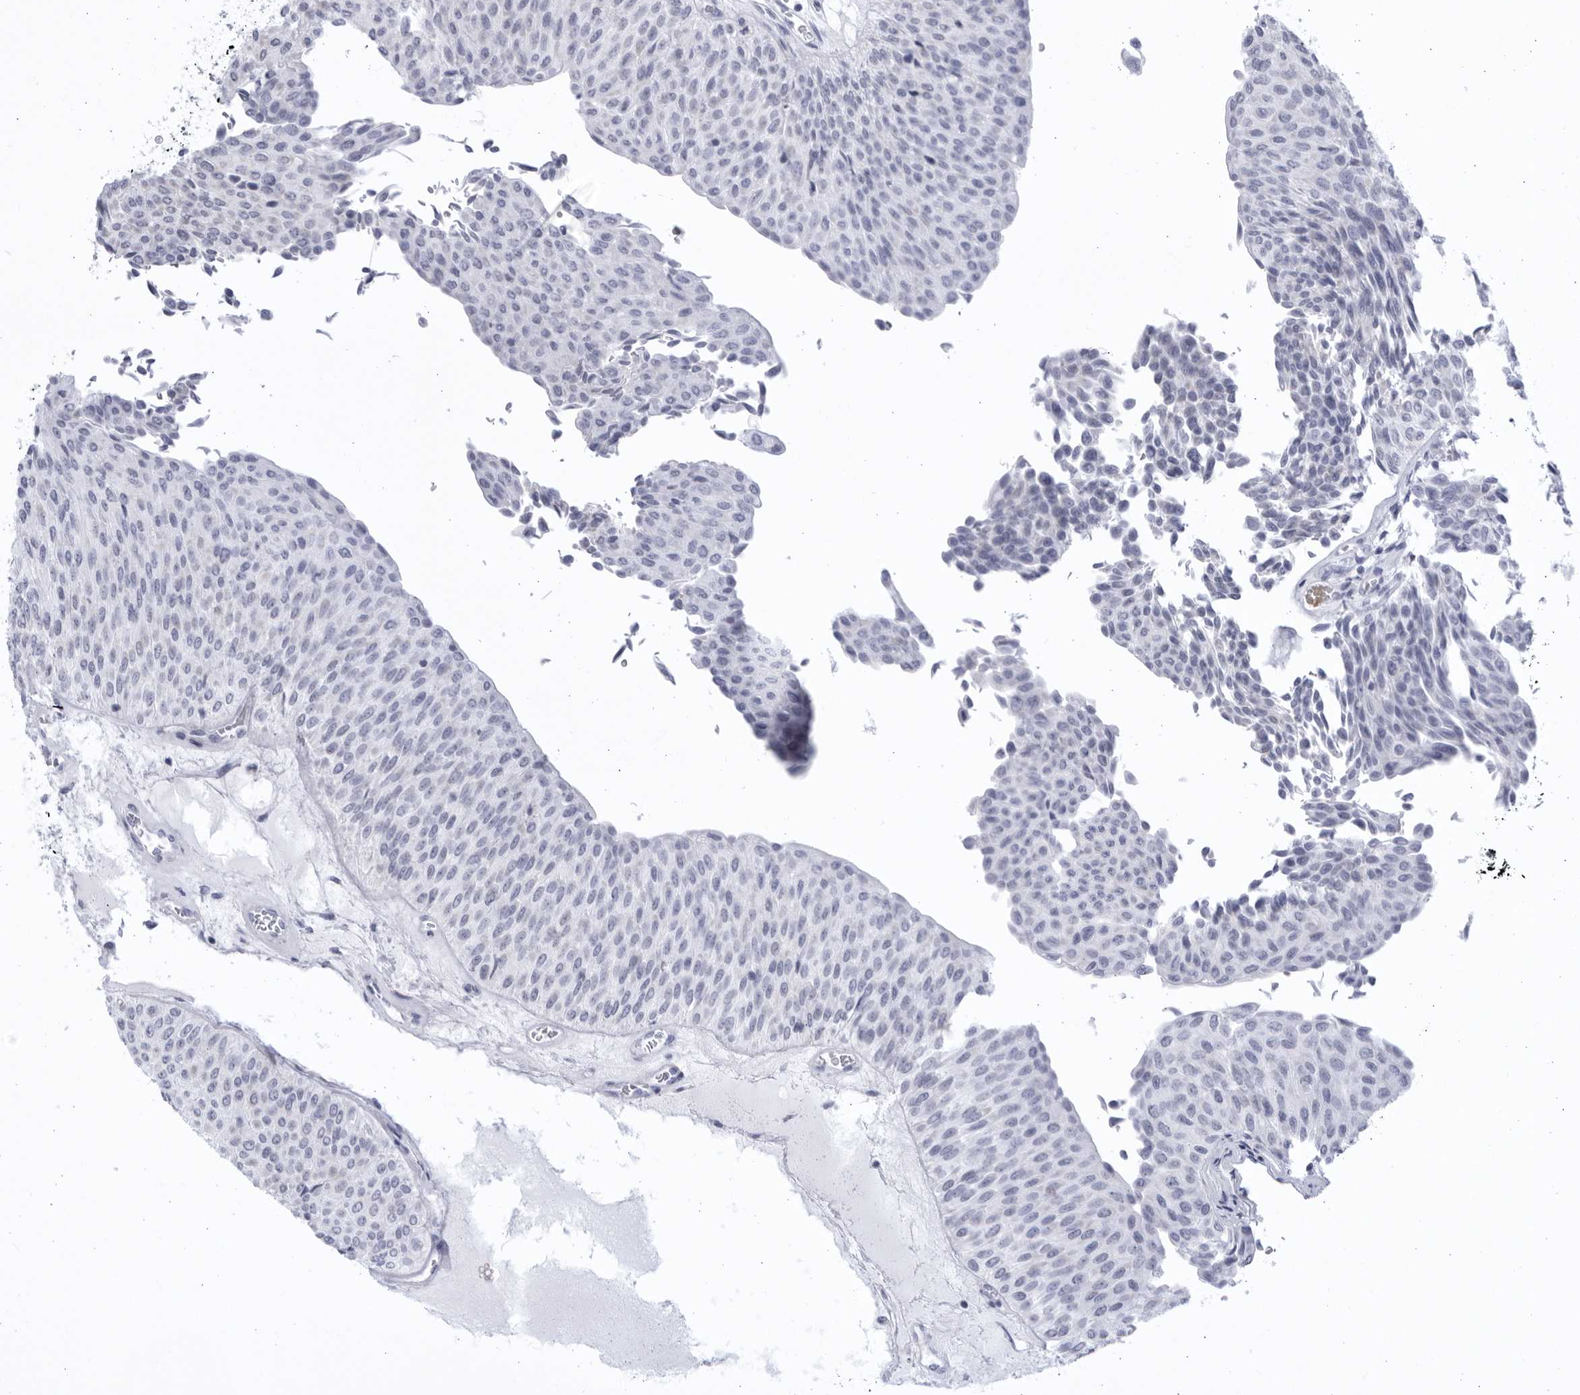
{"staining": {"intensity": "negative", "quantity": "none", "location": "none"}, "tissue": "urothelial cancer", "cell_type": "Tumor cells", "image_type": "cancer", "snomed": [{"axis": "morphology", "description": "Urothelial carcinoma, Low grade"}, {"axis": "topography", "description": "Urinary bladder"}], "caption": "Immunohistochemical staining of human urothelial cancer demonstrates no significant expression in tumor cells.", "gene": "CCDC181", "patient": {"sex": "male", "age": 78}}